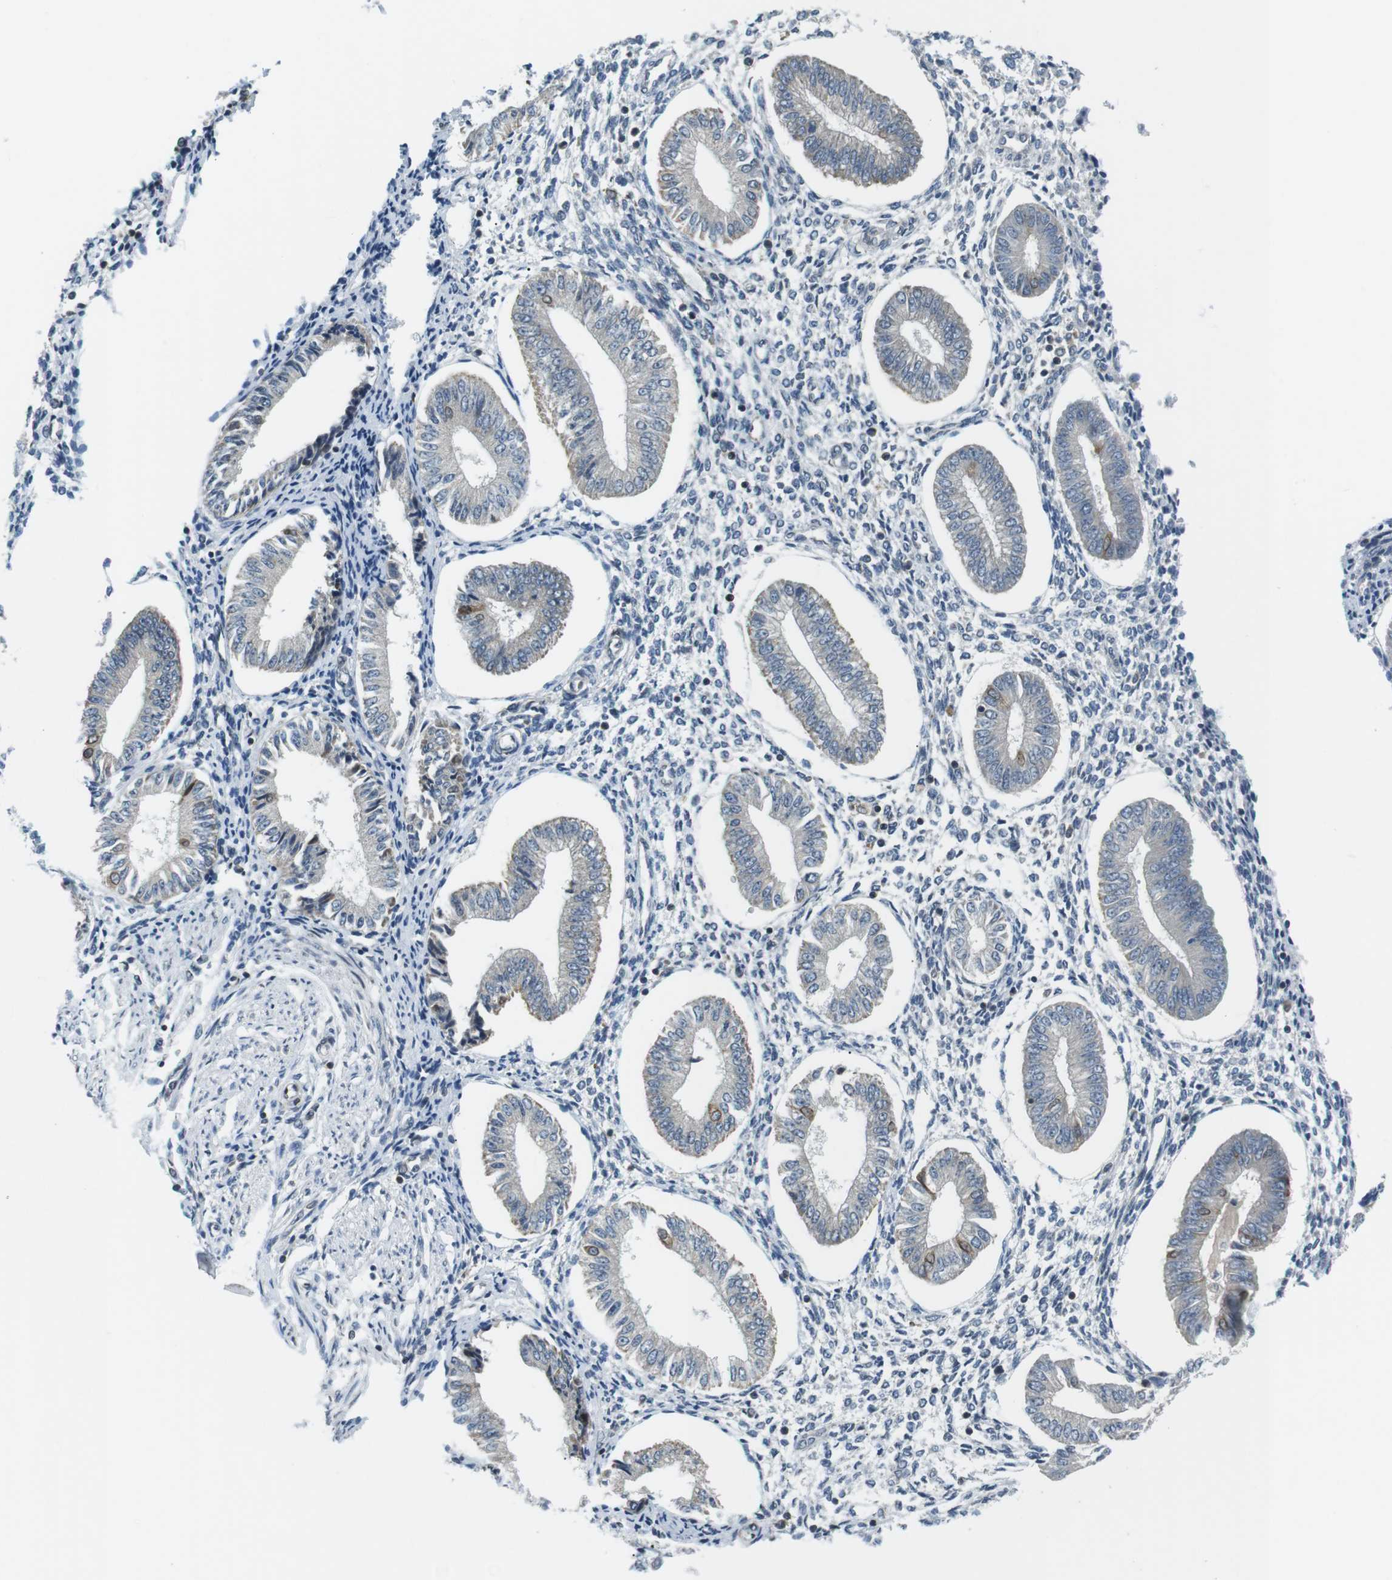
{"staining": {"intensity": "negative", "quantity": "none", "location": "none"}, "tissue": "endometrium", "cell_type": "Cells in endometrial stroma", "image_type": "normal", "snomed": [{"axis": "morphology", "description": "Normal tissue, NOS"}, {"axis": "topography", "description": "Endometrium"}], "caption": "A high-resolution micrograph shows immunohistochemistry staining of unremarkable endometrium, which demonstrates no significant positivity in cells in endometrial stroma. (Brightfield microscopy of DAB (3,3'-diaminobenzidine) immunohistochemistry (IHC) at high magnification).", "gene": "TMX4", "patient": {"sex": "female", "age": 50}}